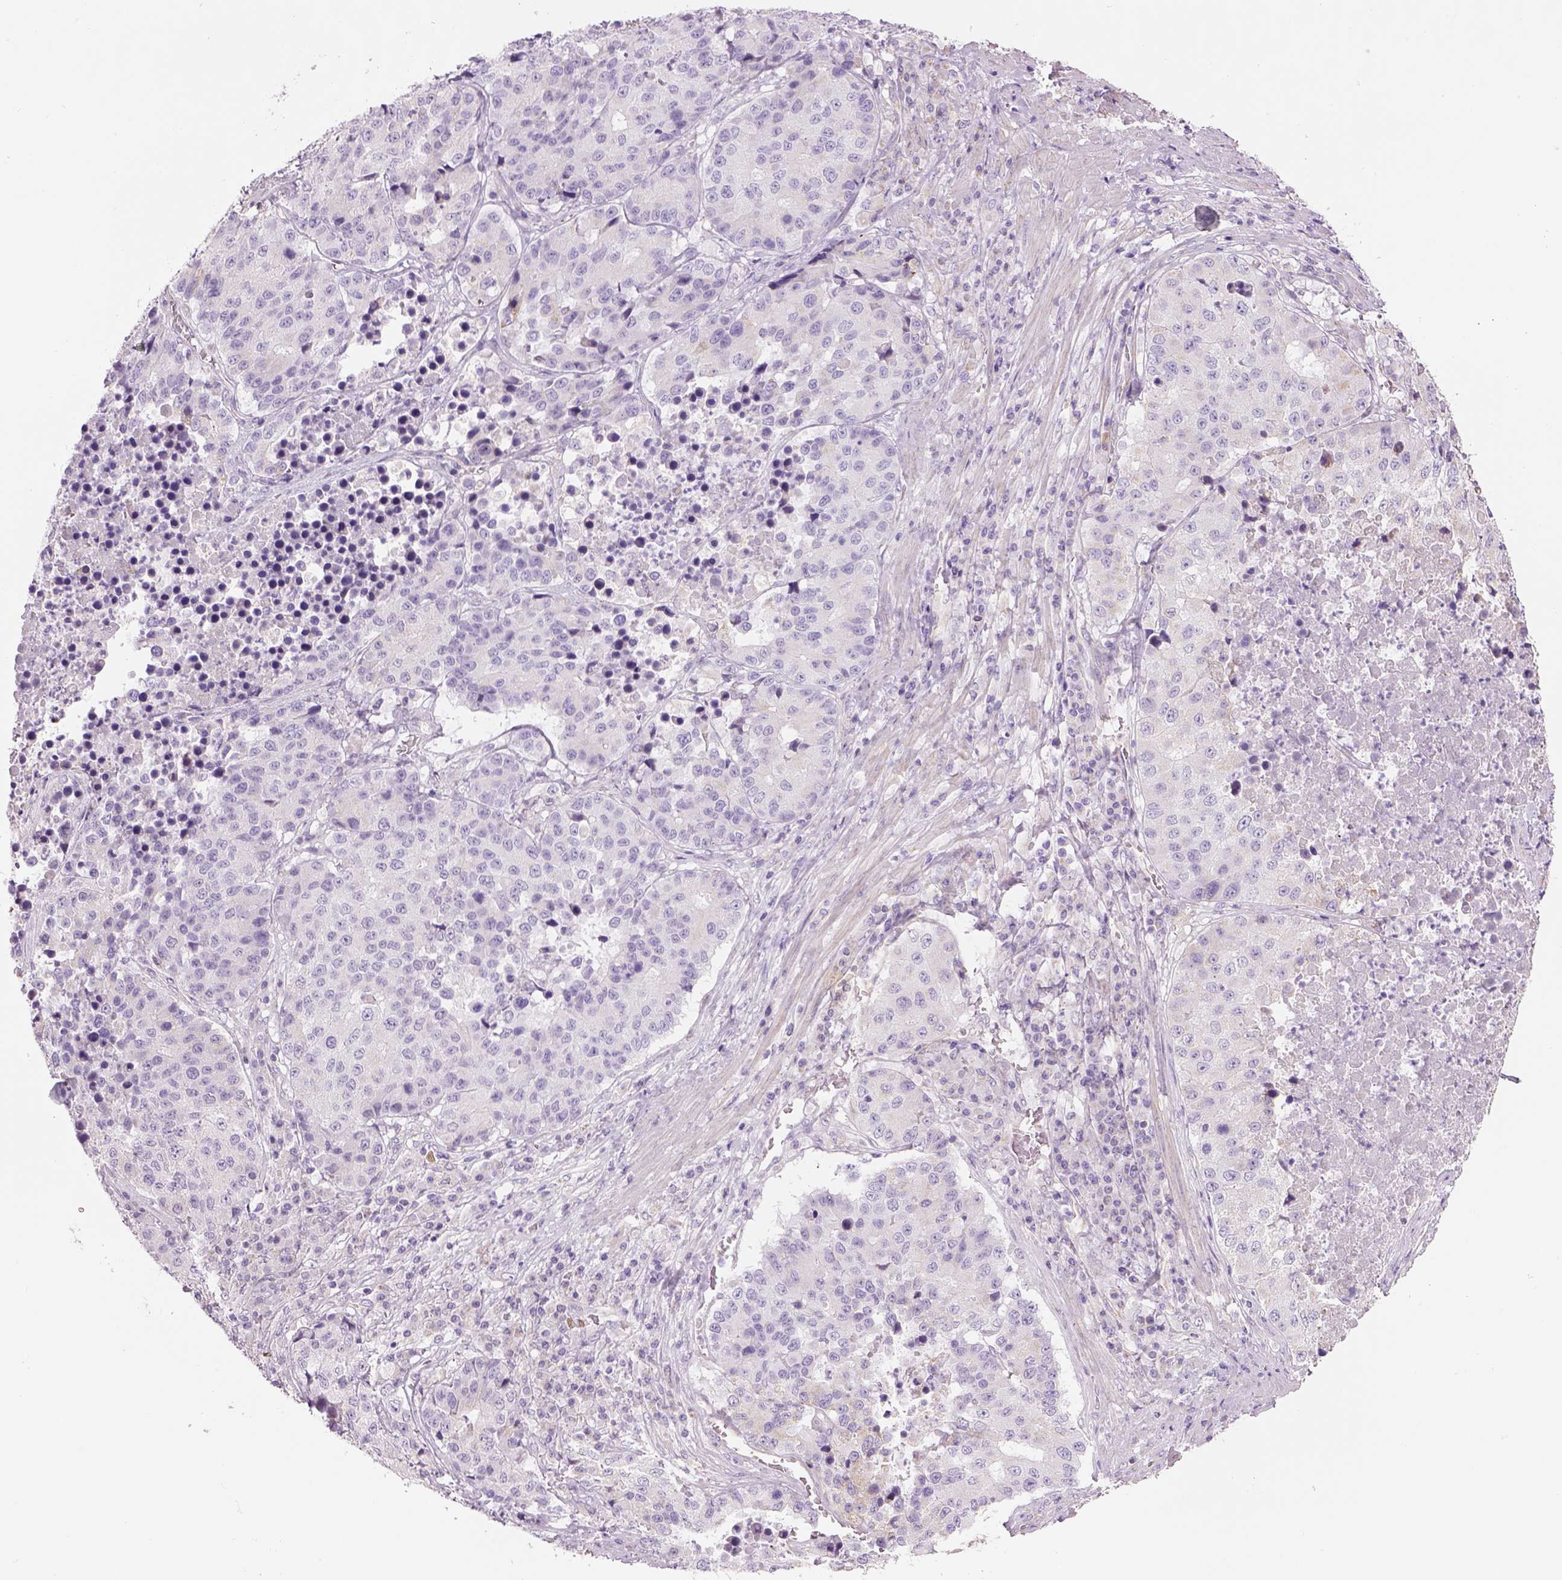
{"staining": {"intensity": "negative", "quantity": "none", "location": "none"}, "tissue": "stomach cancer", "cell_type": "Tumor cells", "image_type": "cancer", "snomed": [{"axis": "morphology", "description": "Adenocarcinoma, NOS"}, {"axis": "topography", "description": "Stomach"}], "caption": "Immunohistochemistry (IHC) of human stomach adenocarcinoma displays no expression in tumor cells. (Immunohistochemistry (IHC), brightfield microscopy, high magnification).", "gene": "IFT52", "patient": {"sex": "male", "age": 71}}